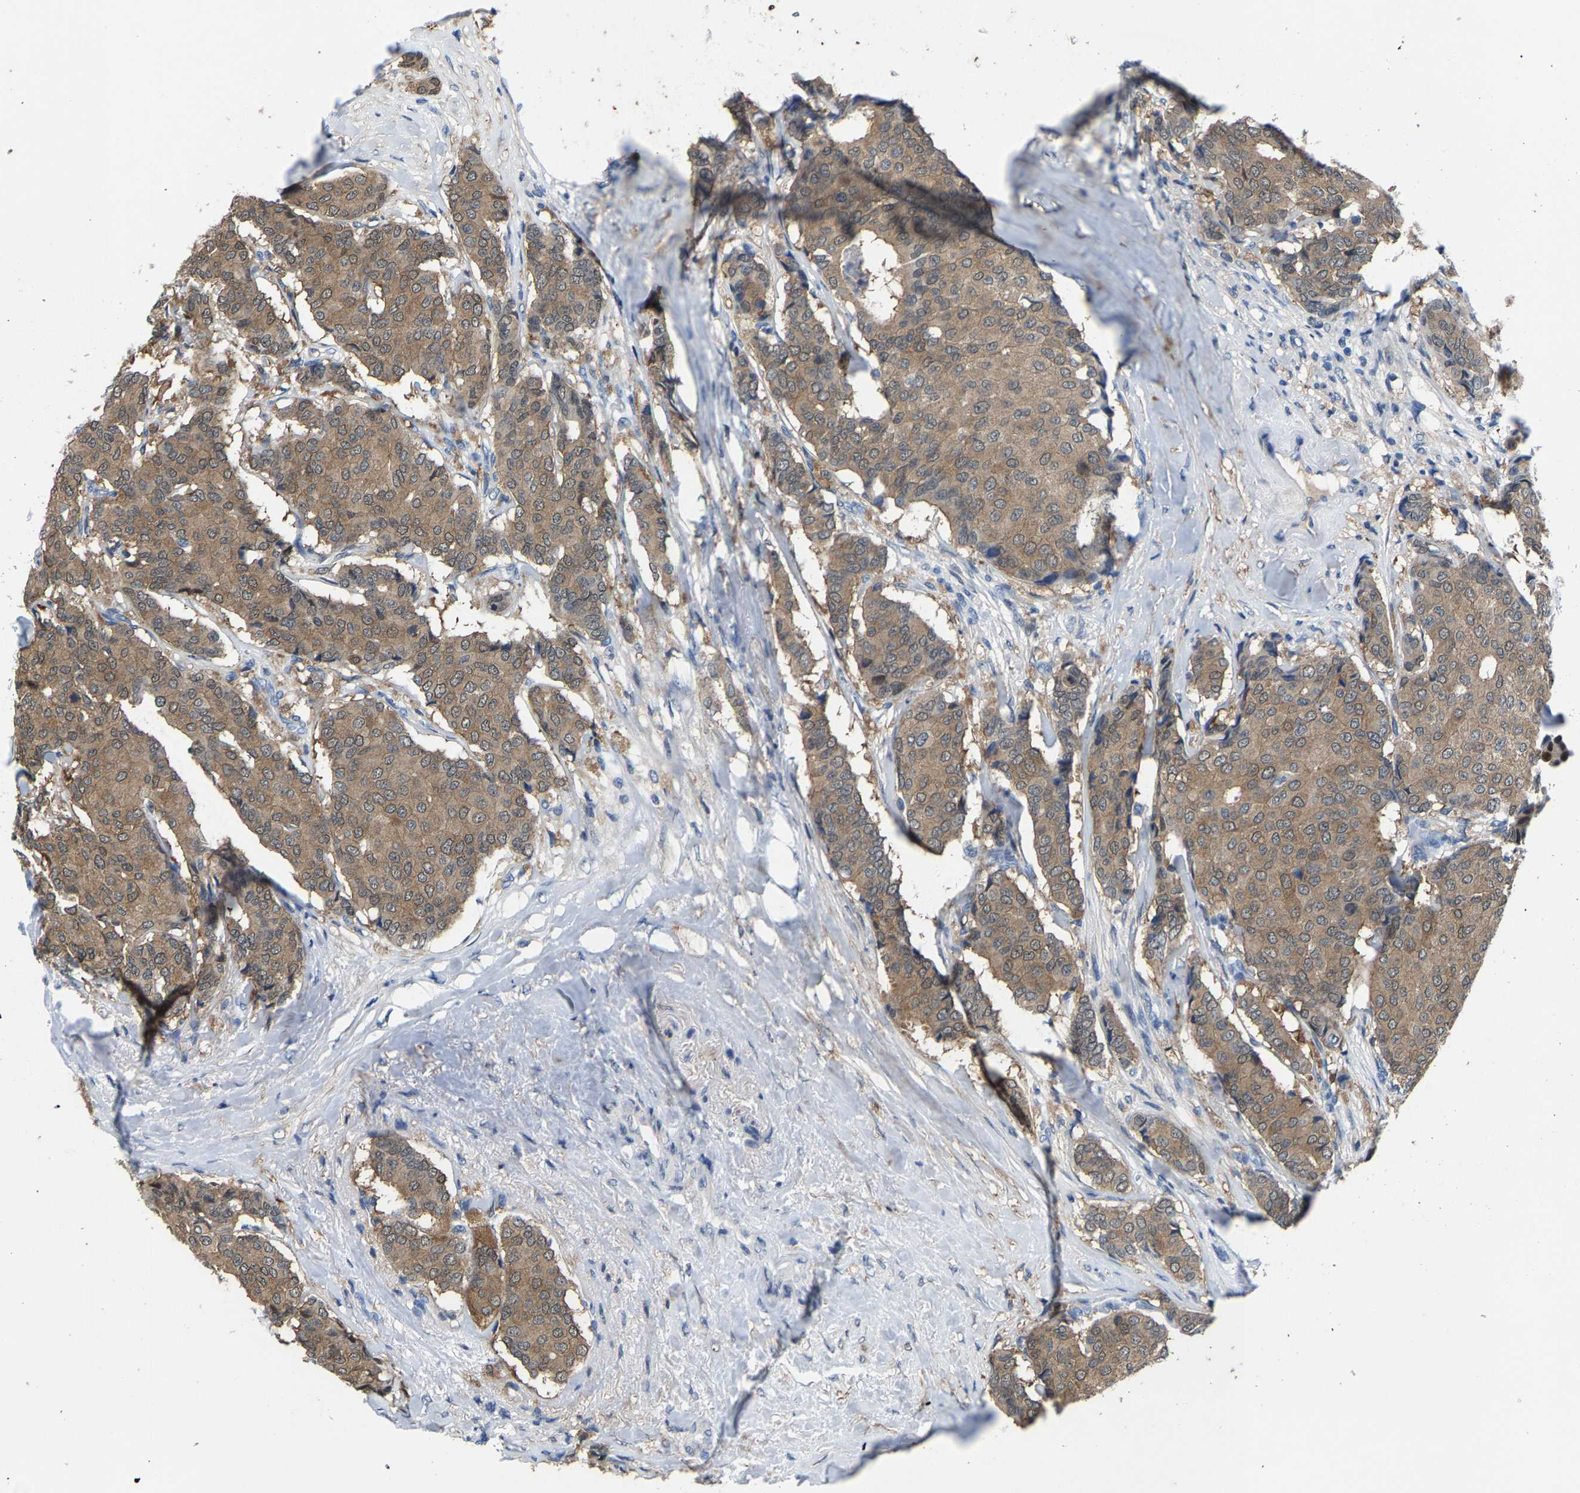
{"staining": {"intensity": "moderate", "quantity": ">75%", "location": "cytoplasmic/membranous"}, "tissue": "breast cancer", "cell_type": "Tumor cells", "image_type": "cancer", "snomed": [{"axis": "morphology", "description": "Duct carcinoma"}, {"axis": "topography", "description": "Breast"}], "caption": "Infiltrating ductal carcinoma (breast) was stained to show a protein in brown. There is medium levels of moderate cytoplasmic/membranous positivity in about >75% of tumor cells.", "gene": "SSH3", "patient": {"sex": "female", "age": 75}}